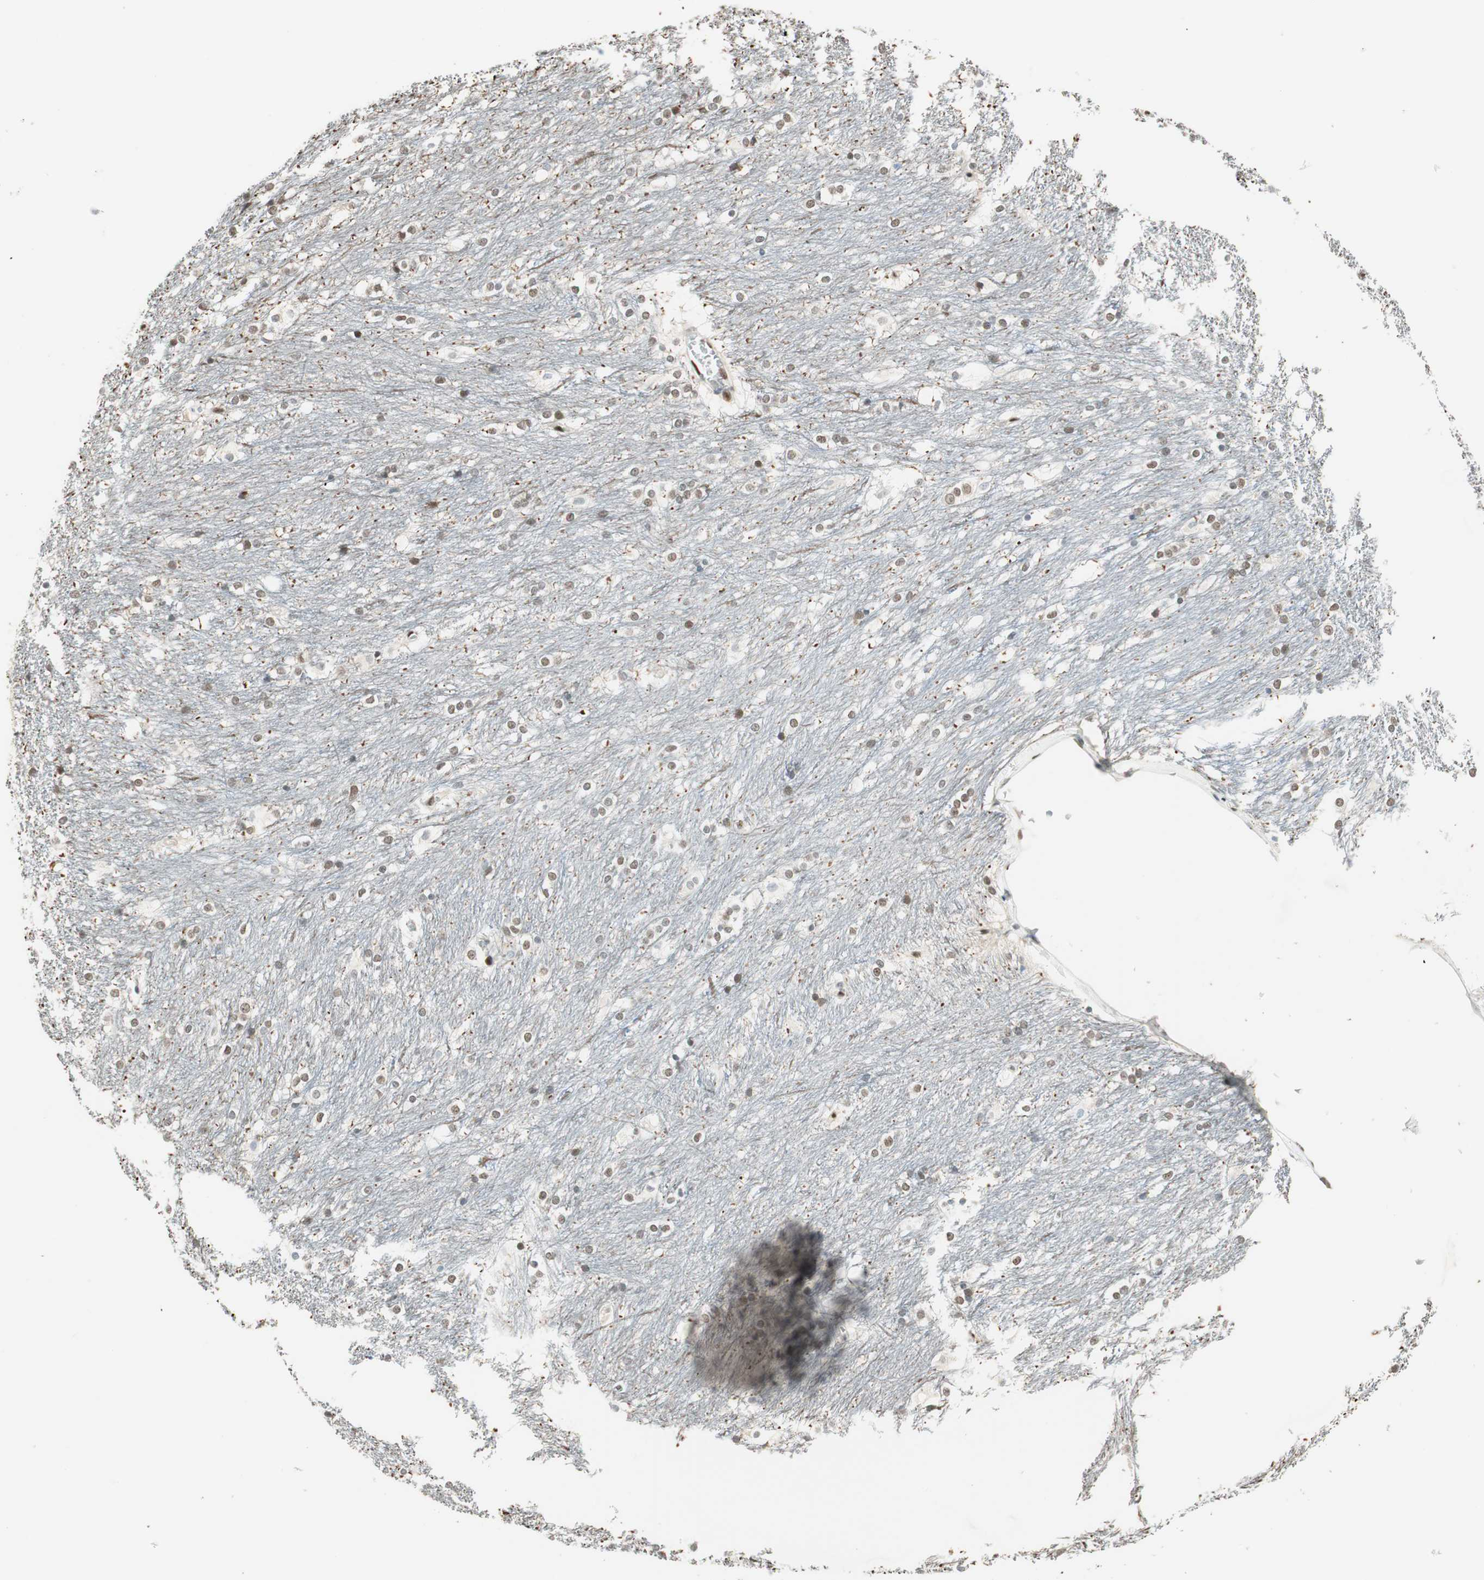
{"staining": {"intensity": "weak", "quantity": ">75%", "location": "nuclear"}, "tissue": "caudate", "cell_type": "Glial cells", "image_type": "normal", "snomed": [{"axis": "morphology", "description": "Normal tissue, NOS"}, {"axis": "topography", "description": "Lateral ventricle wall"}], "caption": "Glial cells display weak nuclear expression in approximately >75% of cells in normal caudate. (DAB IHC with brightfield microscopy, high magnification).", "gene": "ZBTB17", "patient": {"sex": "female", "age": 19}}